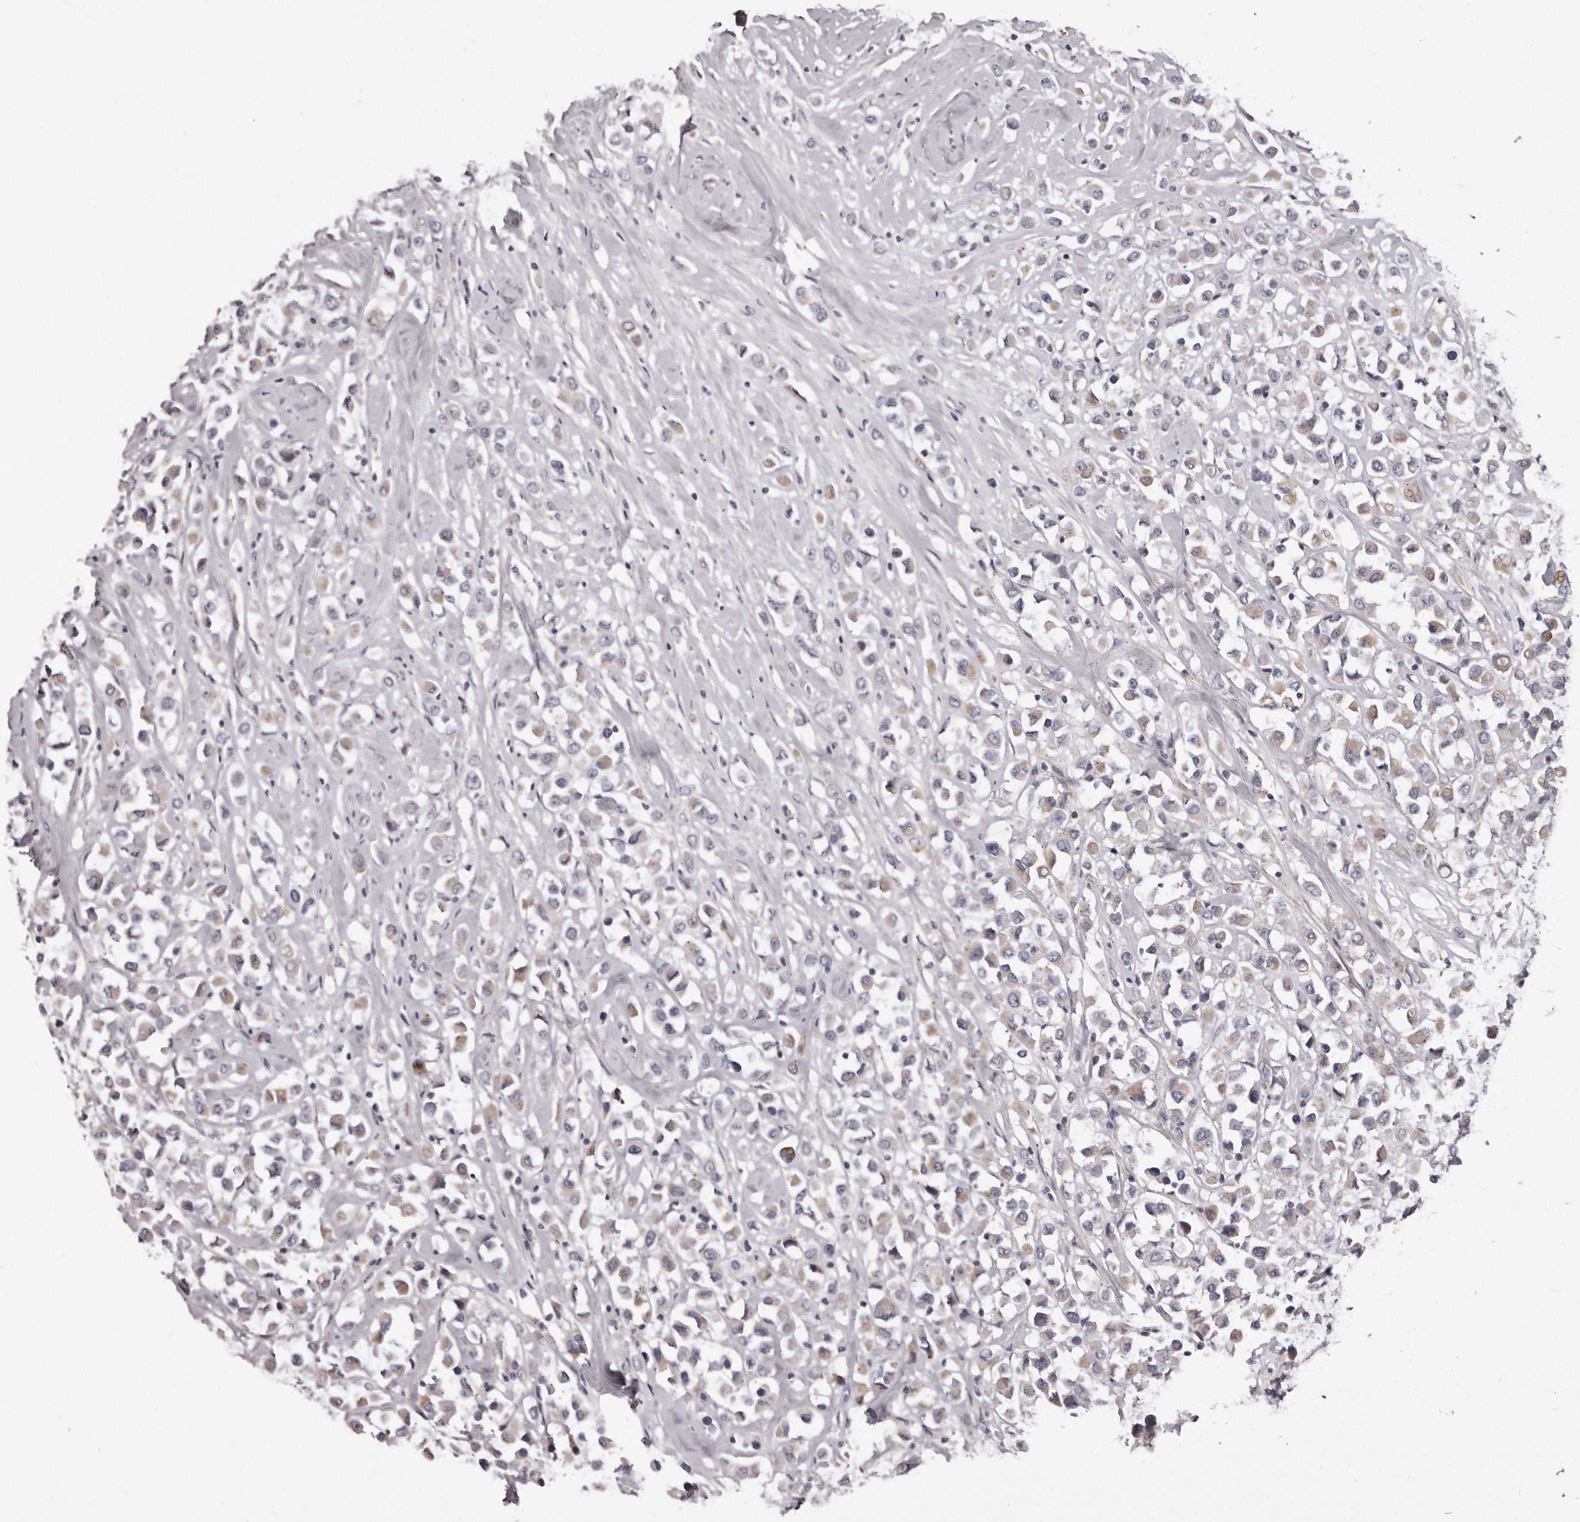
{"staining": {"intensity": "weak", "quantity": "25%-75%", "location": "cytoplasmic/membranous"}, "tissue": "breast cancer", "cell_type": "Tumor cells", "image_type": "cancer", "snomed": [{"axis": "morphology", "description": "Duct carcinoma"}, {"axis": "topography", "description": "Breast"}], "caption": "A low amount of weak cytoplasmic/membranous staining is identified in approximately 25%-75% of tumor cells in breast cancer tissue.", "gene": "PEG10", "patient": {"sex": "female", "age": 61}}